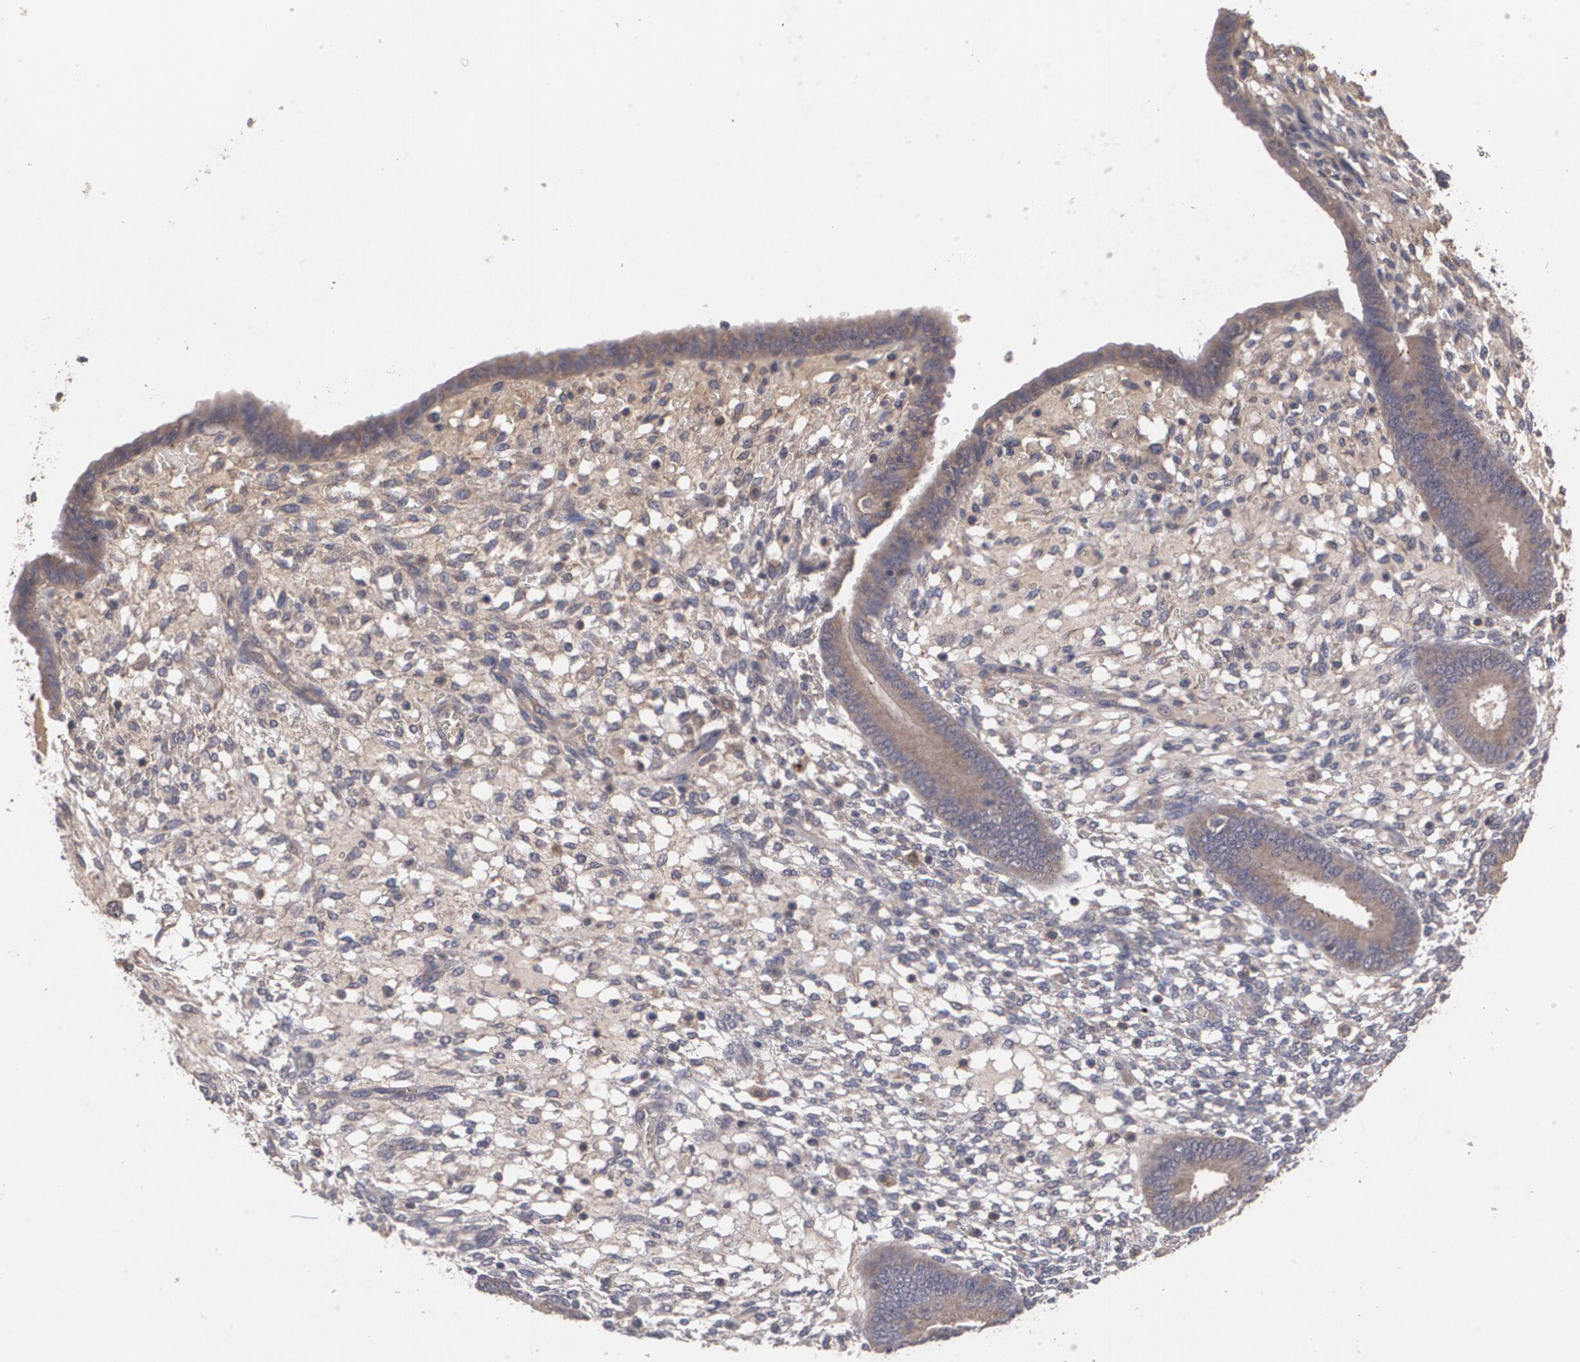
{"staining": {"intensity": "negative", "quantity": "none", "location": "none"}, "tissue": "endometrium", "cell_type": "Cells in endometrial stroma", "image_type": "normal", "snomed": [{"axis": "morphology", "description": "Normal tissue, NOS"}, {"axis": "topography", "description": "Endometrium"}], "caption": "IHC micrograph of normal human endometrium stained for a protein (brown), which displays no staining in cells in endometrial stroma.", "gene": "ARF6", "patient": {"sex": "female", "age": 42}}